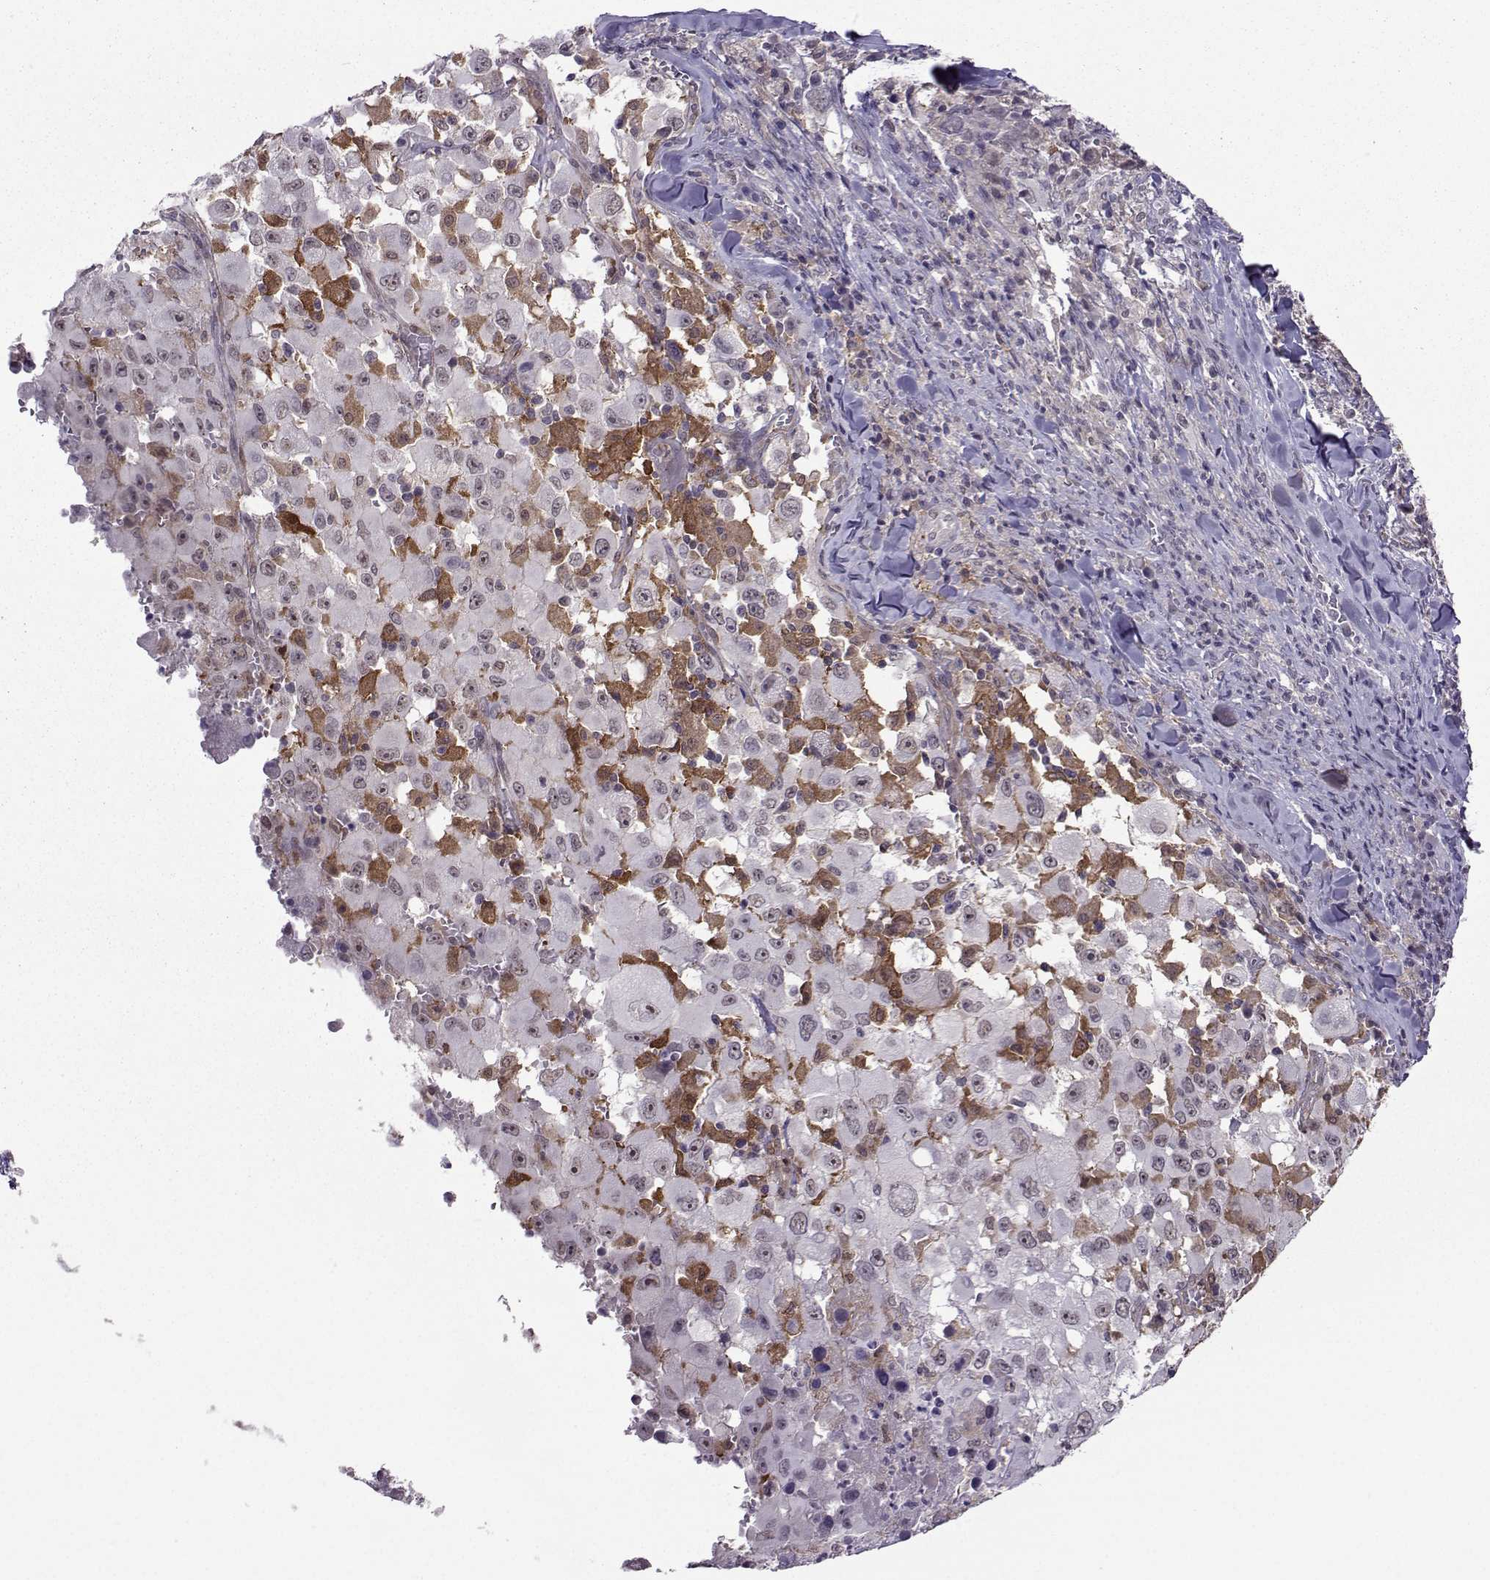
{"staining": {"intensity": "moderate", "quantity": "<25%", "location": "cytoplasmic/membranous"}, "tissue": "melanoma", "cell_type": "Tumor cells", "image_type": "cancer", "snomed": [{"axis": "morphology", "description": "Malignant melanoma, Metastatic site"}, {"axis": "topography", "description": "Soft tissue"}], "caption": "This is a photomicrograph of immunohistochemistry (IHC) staining of malignant melanoma (metastatic site), which shows moderate staining in the cytoplasmic/membranous of tumor cells.", "gene": "DDX20", "patient": {"sex": "male", "age": 50}}